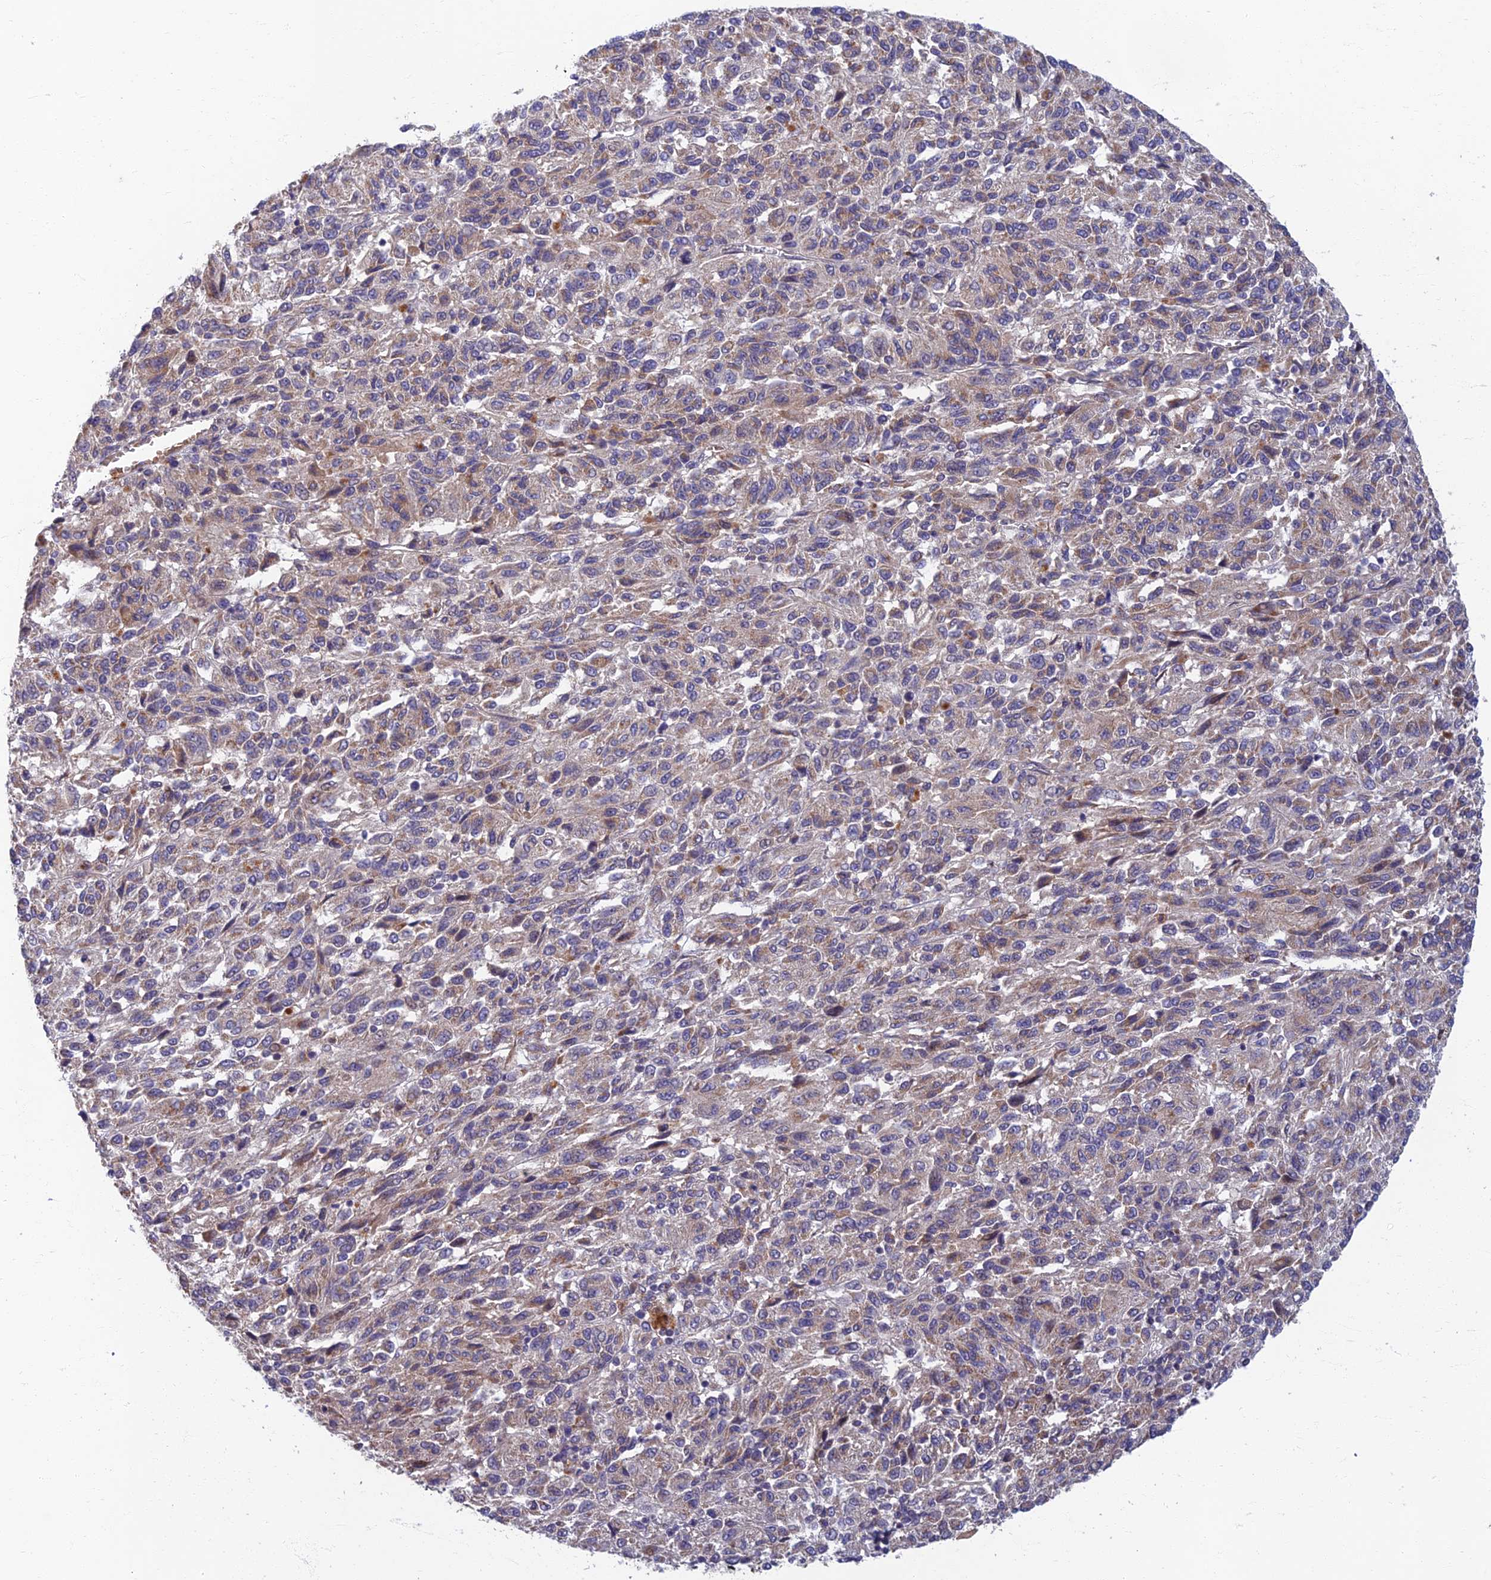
{"staining": {"intensity": "weak", "quantity": ">75%", "location": "cytoplasmic/membranous"}, "tissue": "melanoma", "cell_type": "Tumor cells", "image_type": "cancer", "snomed": [{"axis": "morphology", "description": "Malignant melanoma, Metastatic site"}, {"axis": "topography", "description": "Lung"}], "caption": "IHC micrograph of neoplastic tissue: malignant melanoma (metastatic site) stained using IHC demonstrates low levels of weak protein expression localized specifically in the cytoplasmic/membranous of tumor cells, appearing as a cytoplasmic/membranous brown color.", "gene": "SOGA1", "patient": {"sex": "male", "age": 64}}